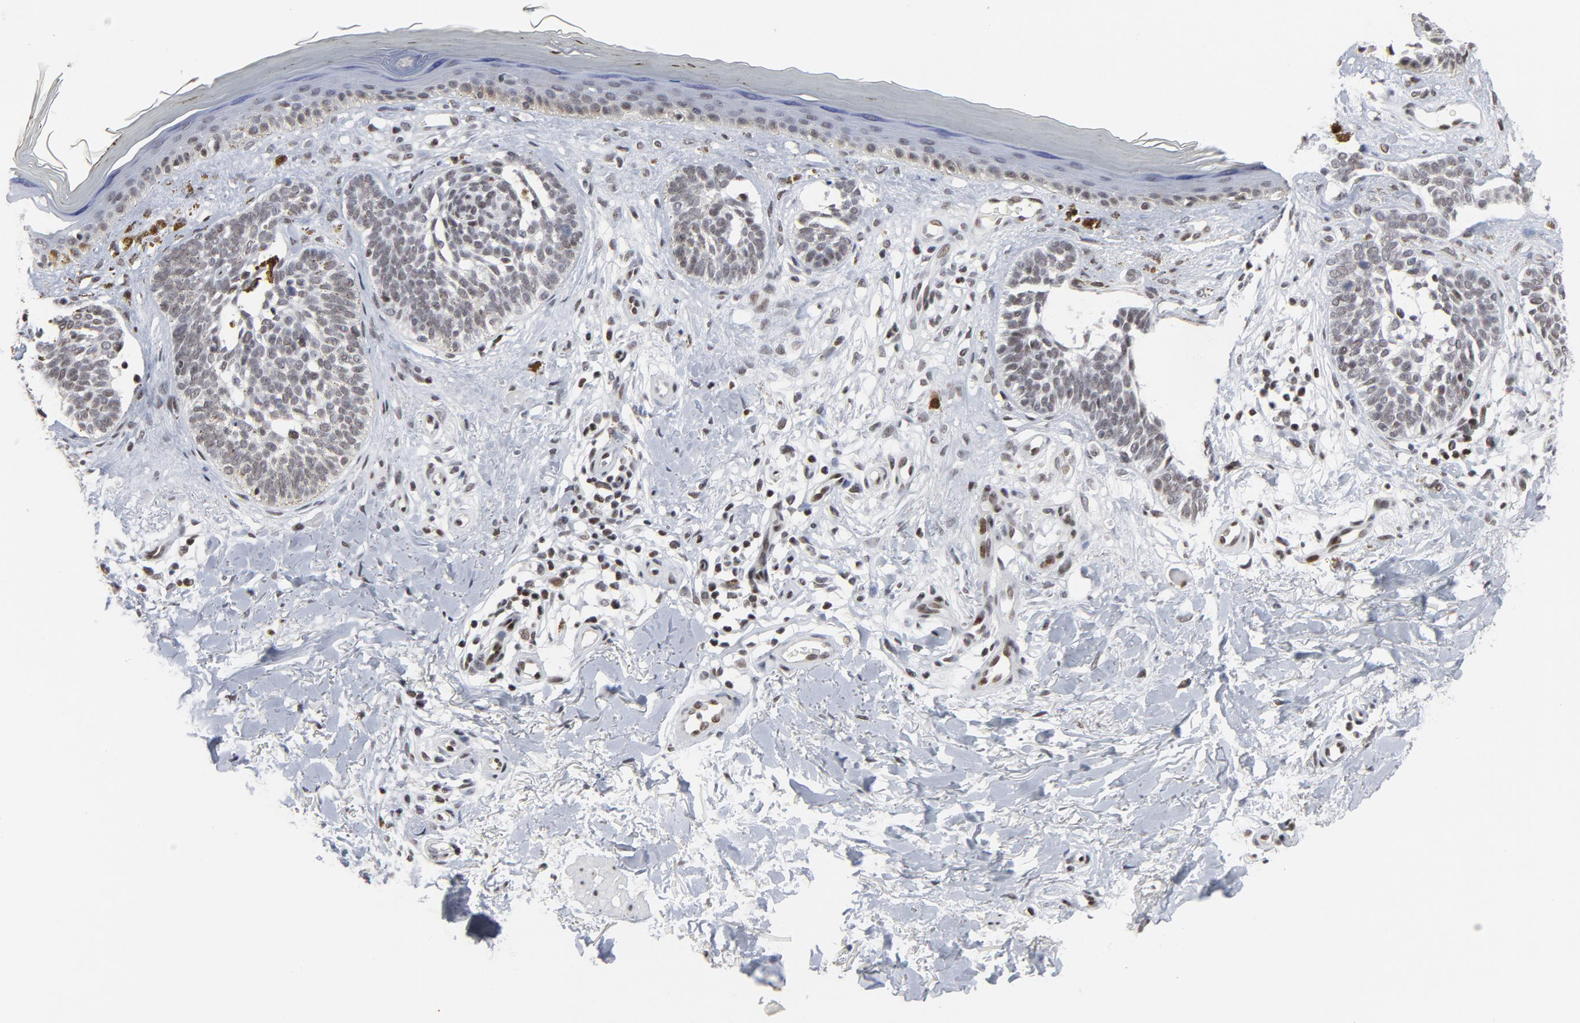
{"staining": {"intensity": "weak", "quantity": ">75%", "location": "nuclear"}, "tissue": "skin cancer", "cell_type": "Tumor cells", "image_type": "cancer", "snomed": [{"axis": "morphology", "description": "Normal tissue, NOS"}, {"axis": "morphology", "description": "Basal cell carcinoma"}, {"axis": "topography", "description": "Skin"}], "caption": "Skin cancer (basal cell carcinoma) was stained to show a protein in brown. There is low levels of weak nuclear expression in about >75% of tumor cells.", "gene": "GABPA", "patient": {"sex": "female", "age": 58}}